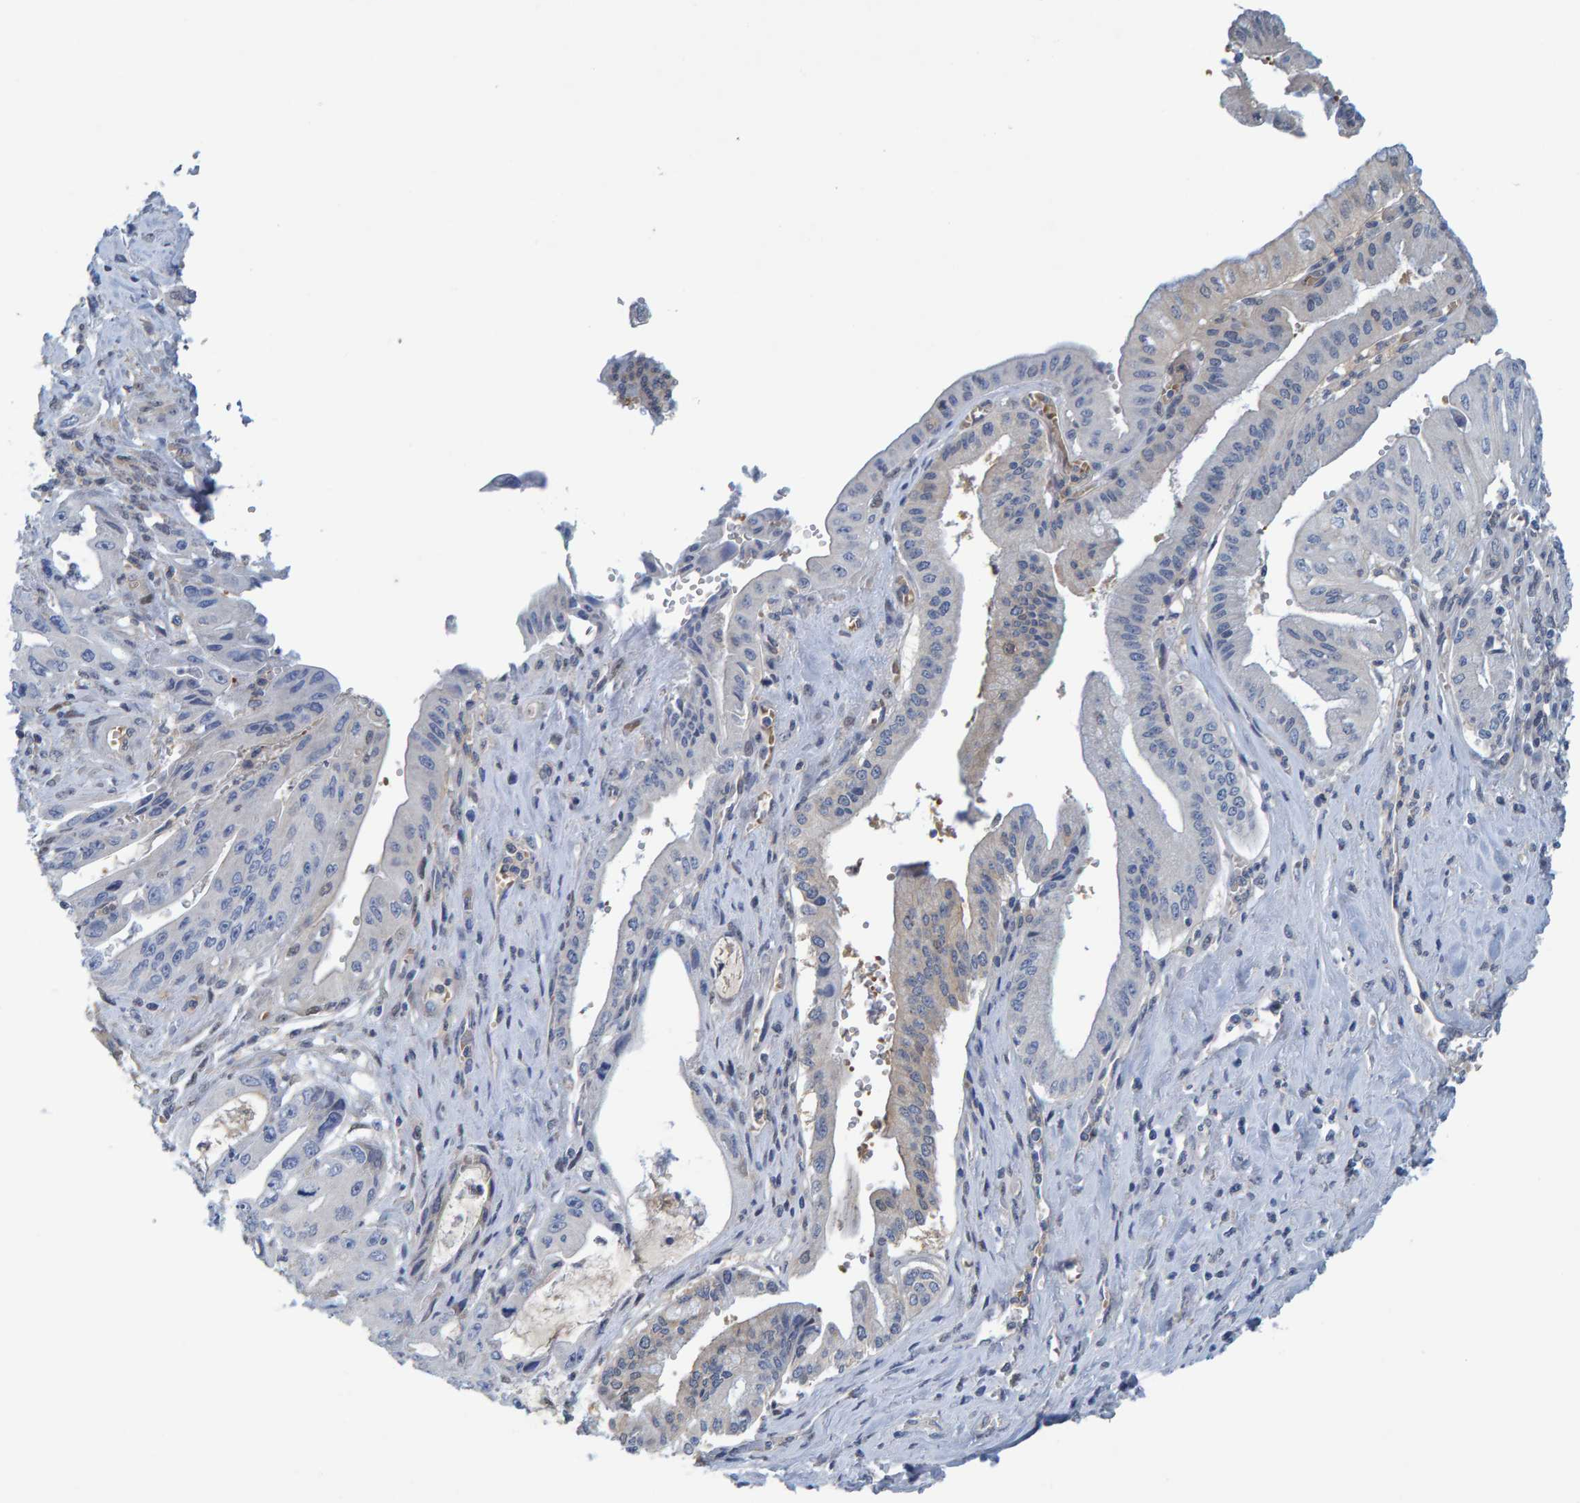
{"staining": {"intensity": "negative", "quantity": "none", "location": "none"}, "tissue": "pancreatic cancer", "cell_type": "Tumor cells", "image_type": "cancer", "snomed": [{"axis": "morphology", "description": "Adenocarcinoma, NOS"}, {"axis": "topography", "description": "Pancreas"}], "caption": "This is a histopathology image of immunohistochemistry (IHC) staining of adenocarcinoma (pancreatic), which shows no staining in tumor cells.", "gene": "ALAD", "patient": {"sex": "female", "age": 73}}